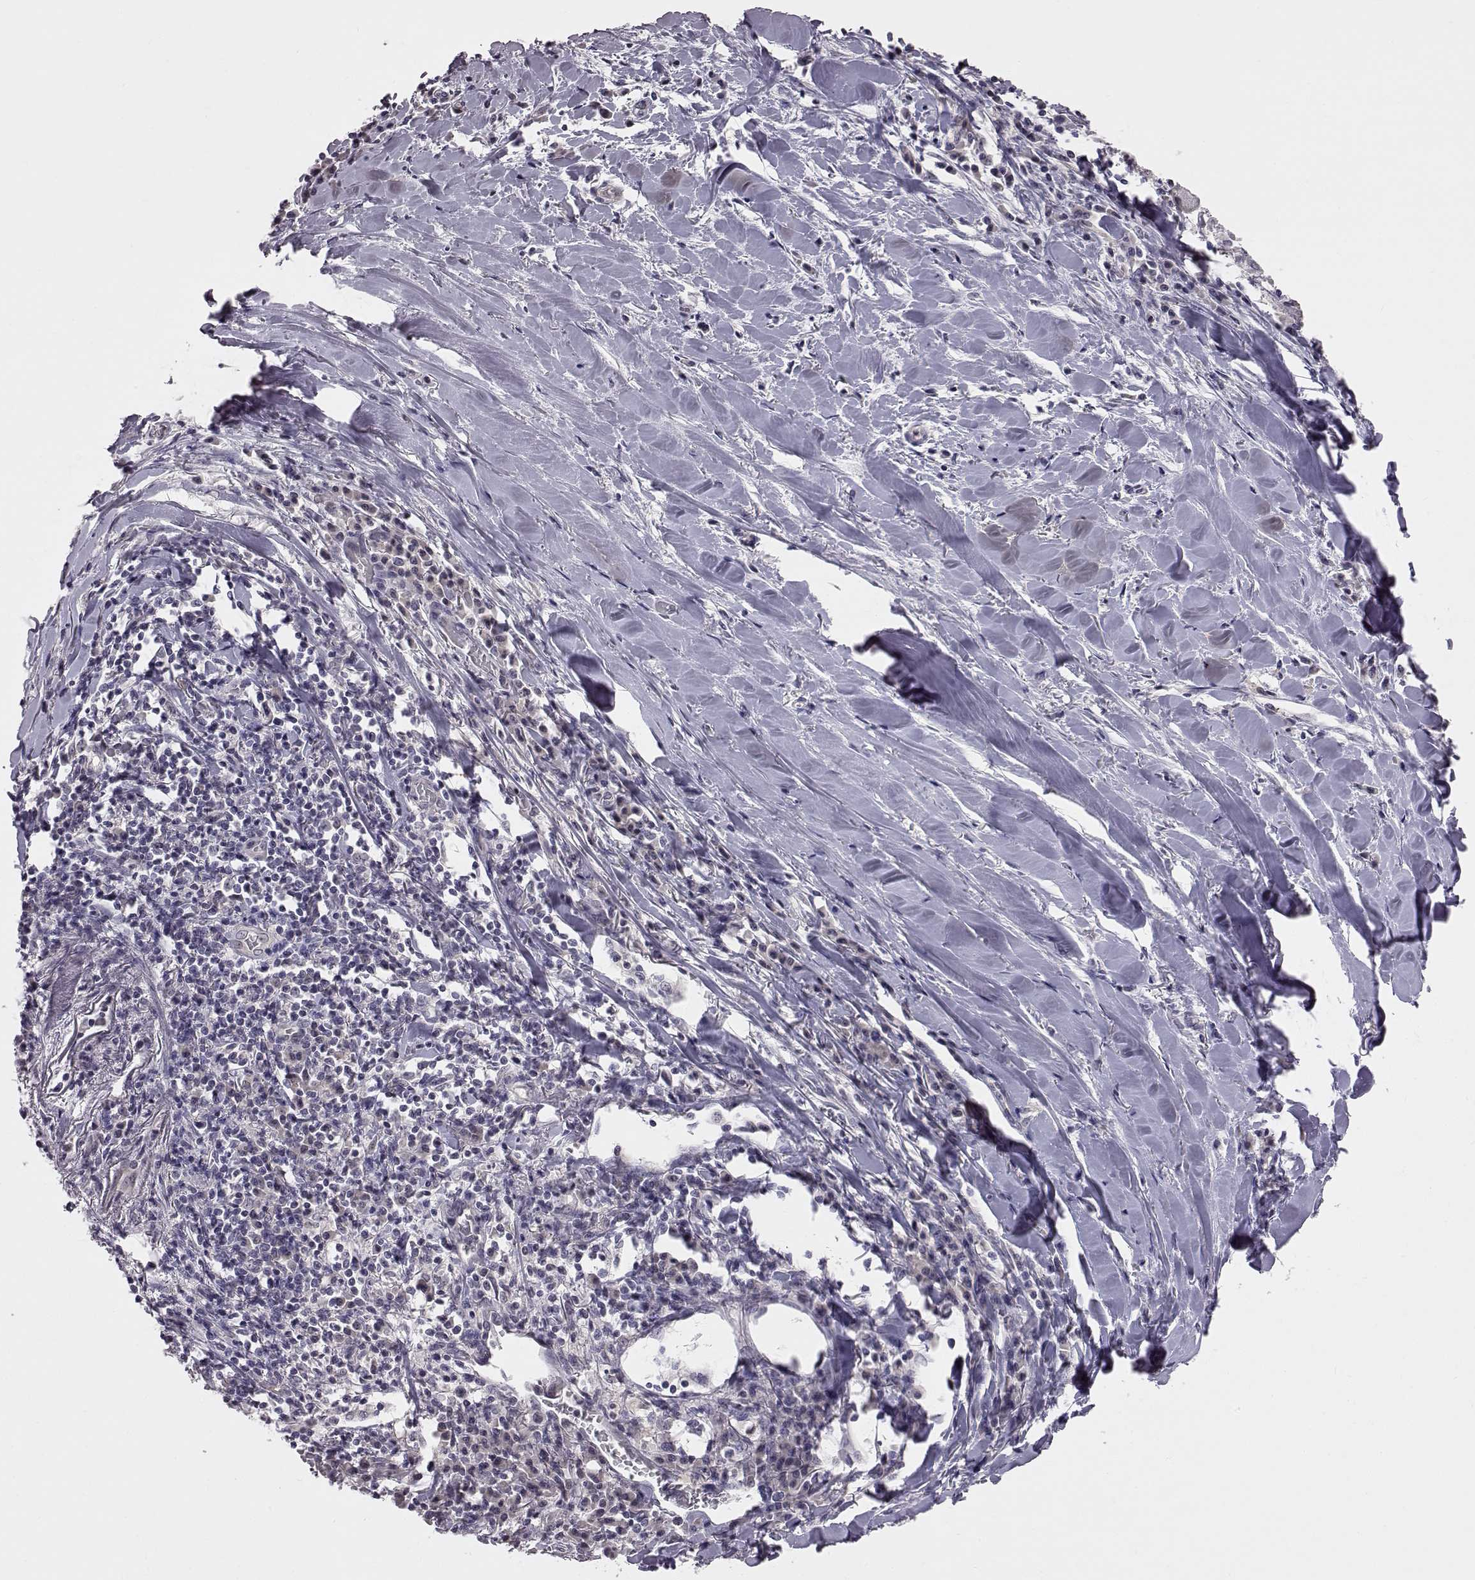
{"staining": {"intensity": "weak", "quantity": "<25%", "location": "cytoplasmic/membranous"}, "tissue": "lung cancer", "cell_type": "Tumor cells", "image_type": "cancer", "snomed": [{"axis": "morphology", "description": "Squamous cell carcinoma, NOS"}, {"axis": "topography", "description": "Lung"}], "caption": "There is no significant expression in tumor cells of squamous cell carcinoma (lung).", "gene": "C10orf62", "patient": {"sex": "male", "age": 57}}